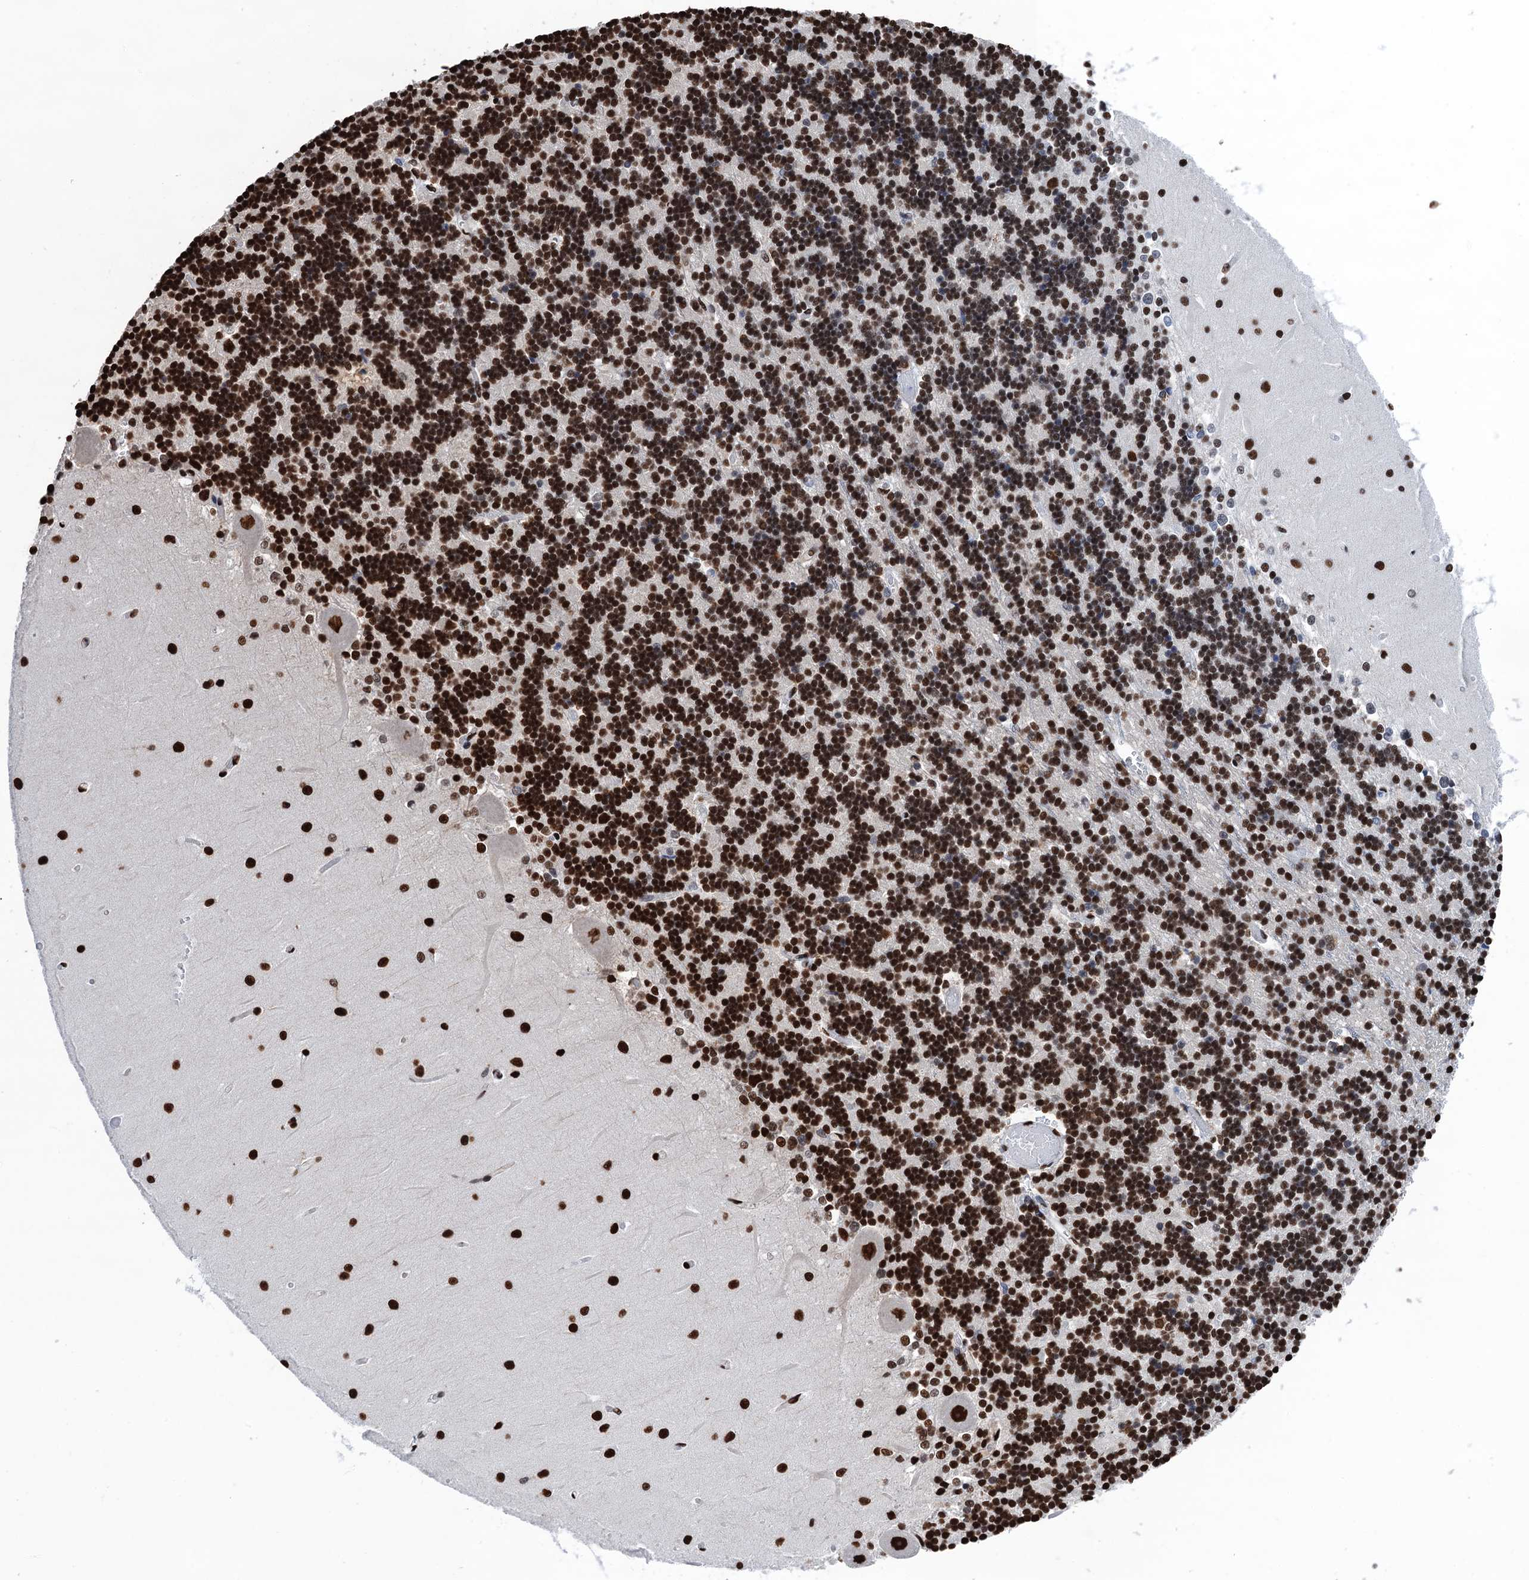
{"staining": {"intensity": "strong", "quantity": ">75%", "location": "nuclear"}, "tissue": "cerebellum", "cell_type": "Cells in granular layer", "image_type": "normal", "snomed": [{"axis": "morphology", "description": "Normal tissue, NOS"}, {"axis": "topography", "description": "Cerebellum"}], "caption": "Protein expression analysis of normal human cerebellum reveals strong nuclear staining in approximately >75% of cells in granular layer.", "gene": "UBA2", "patient": {"sex": "male", "age": 37}}